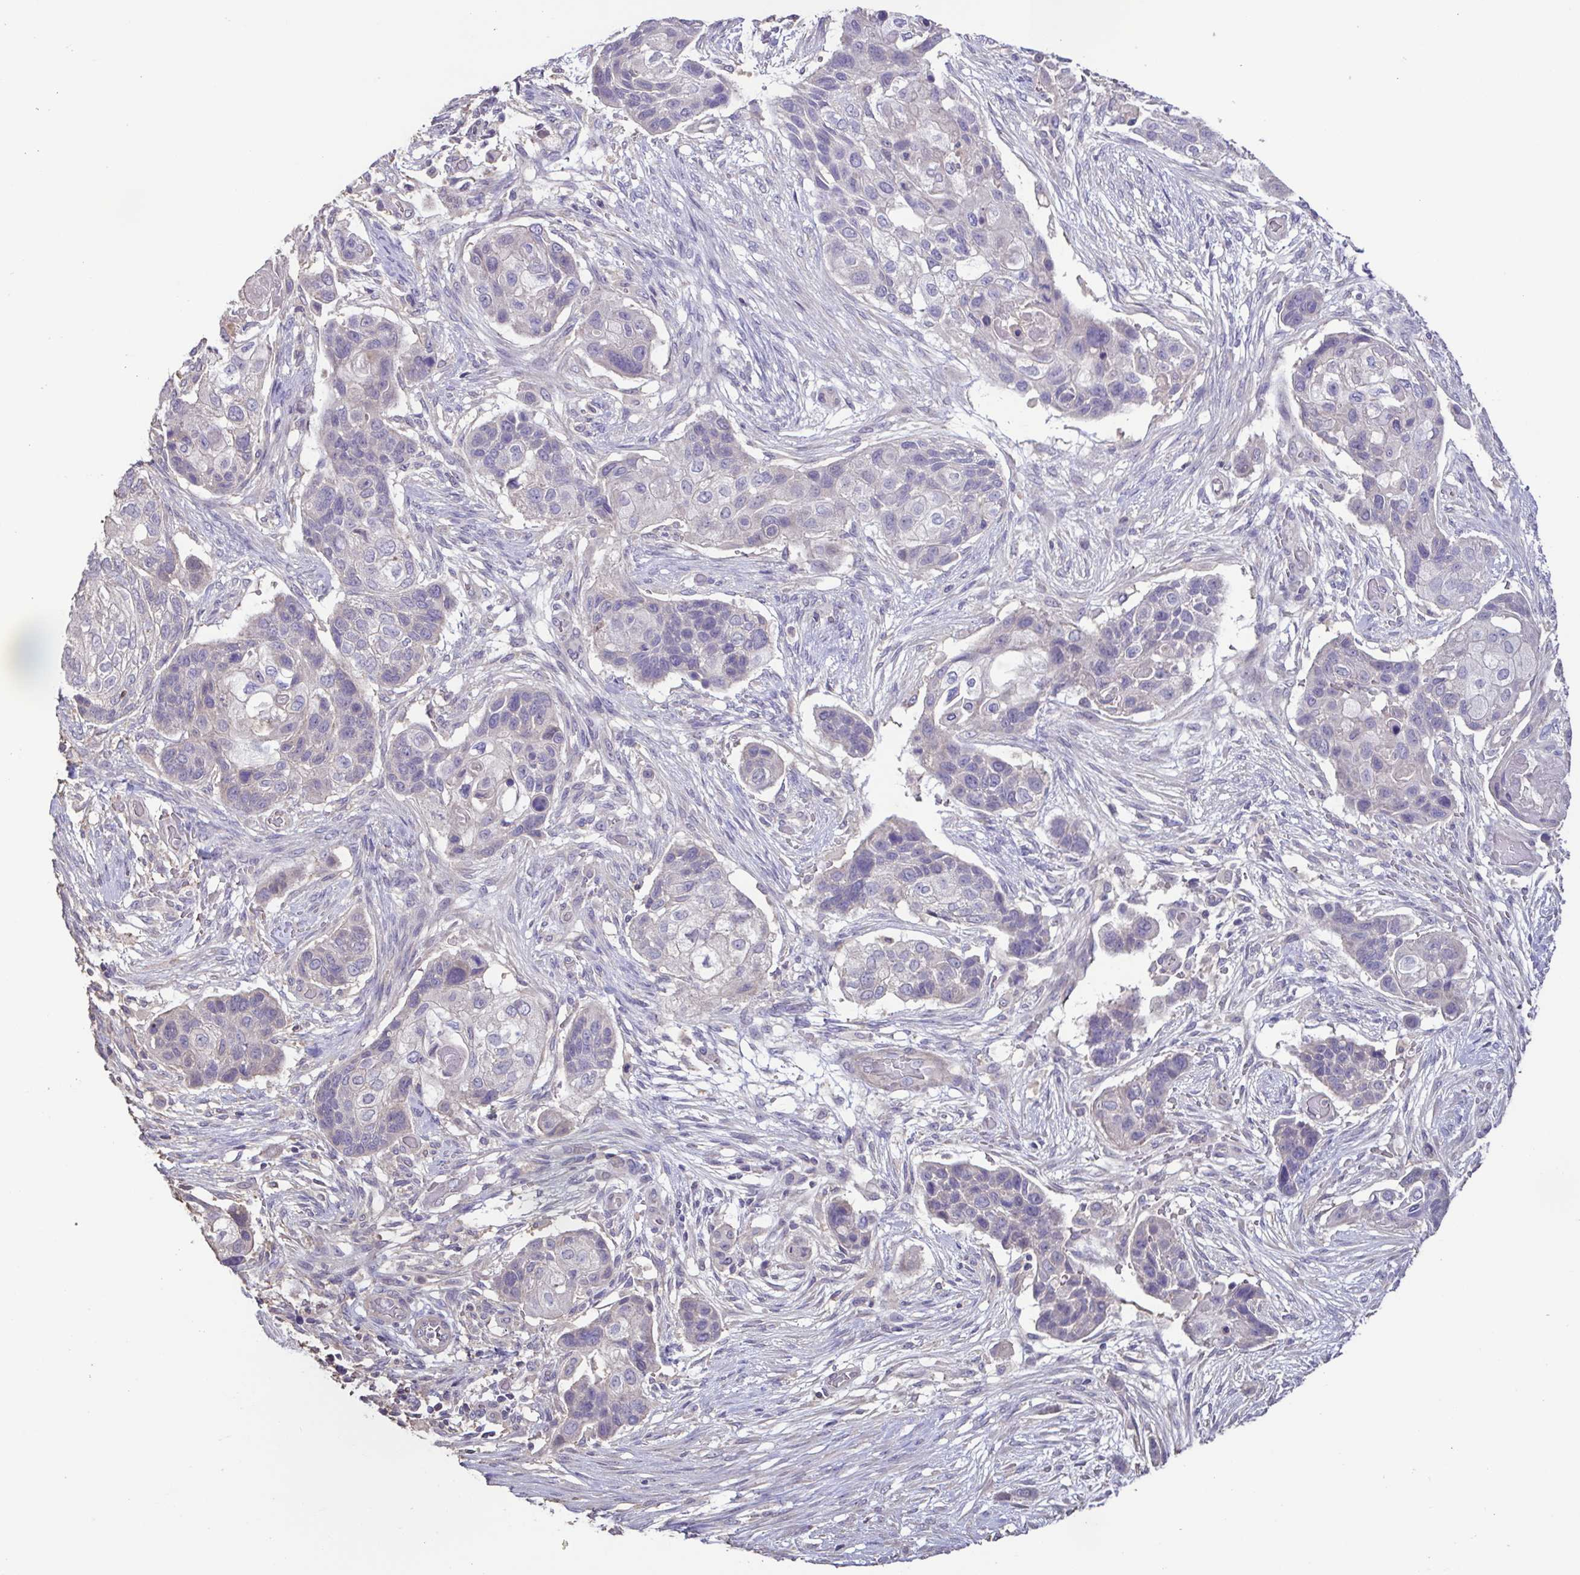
{"staining": {"intensity": "negative", "quantity": "none", "location": "none"}, "tissue": "lung cancer", "cell_type": "Tumor cells", "image_type": "cancer", "snomed": [{"axis": "morphology", "description": "Squamous cell carcinoma, NOS"}, {"axis": "topography", "description": "Lung"}], "caption": "Histopathology image shows no significant protein staining in tumor cells of squamous cell carcinoma (lung).", "gene": "ACTRT2", "patient": {"sex": "male", "age": 69}}